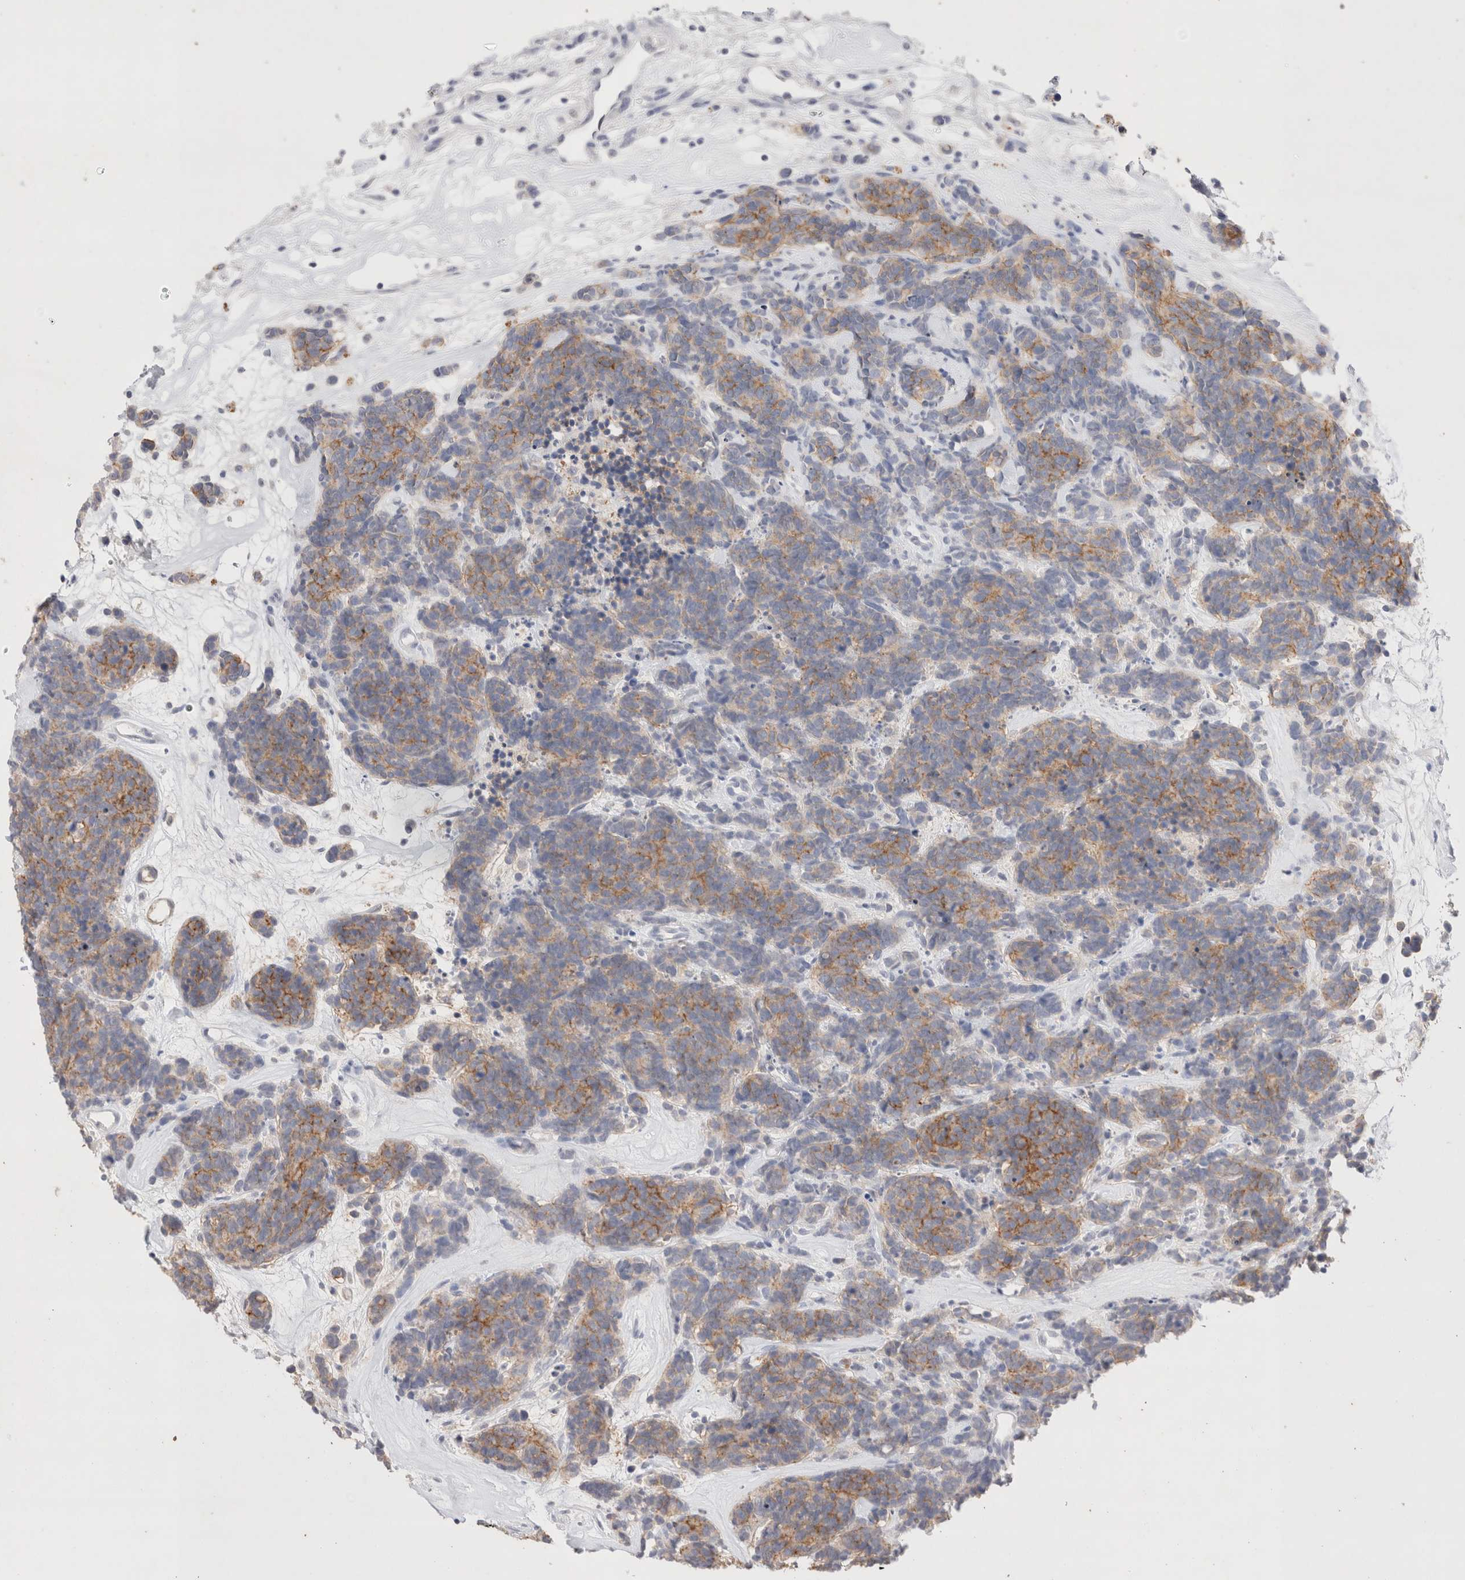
{"staining": {"intensity": "moderate", "quantity": ">75%", "location": "cytoplasmic/membranous"}, "tissue": "carcinoid", "cell_type": "Tumor cells", "image_type": "cancer", "snomed": [{"axis": "morphology", "description": "Carcinoma, NOS"}, {"axis": "morphology", "description": "Carcinoid, malignant, NOS"}, {"axis": "topography", "description": "Urinary bladder"}], "caption": "A micrograph of human carcinoid stained for a protein displays moderate cytoplasmic/membranous brown staining in tumor cells.", "gene": "EPCAM", "patient": {"sex": "male", "age": 57}}